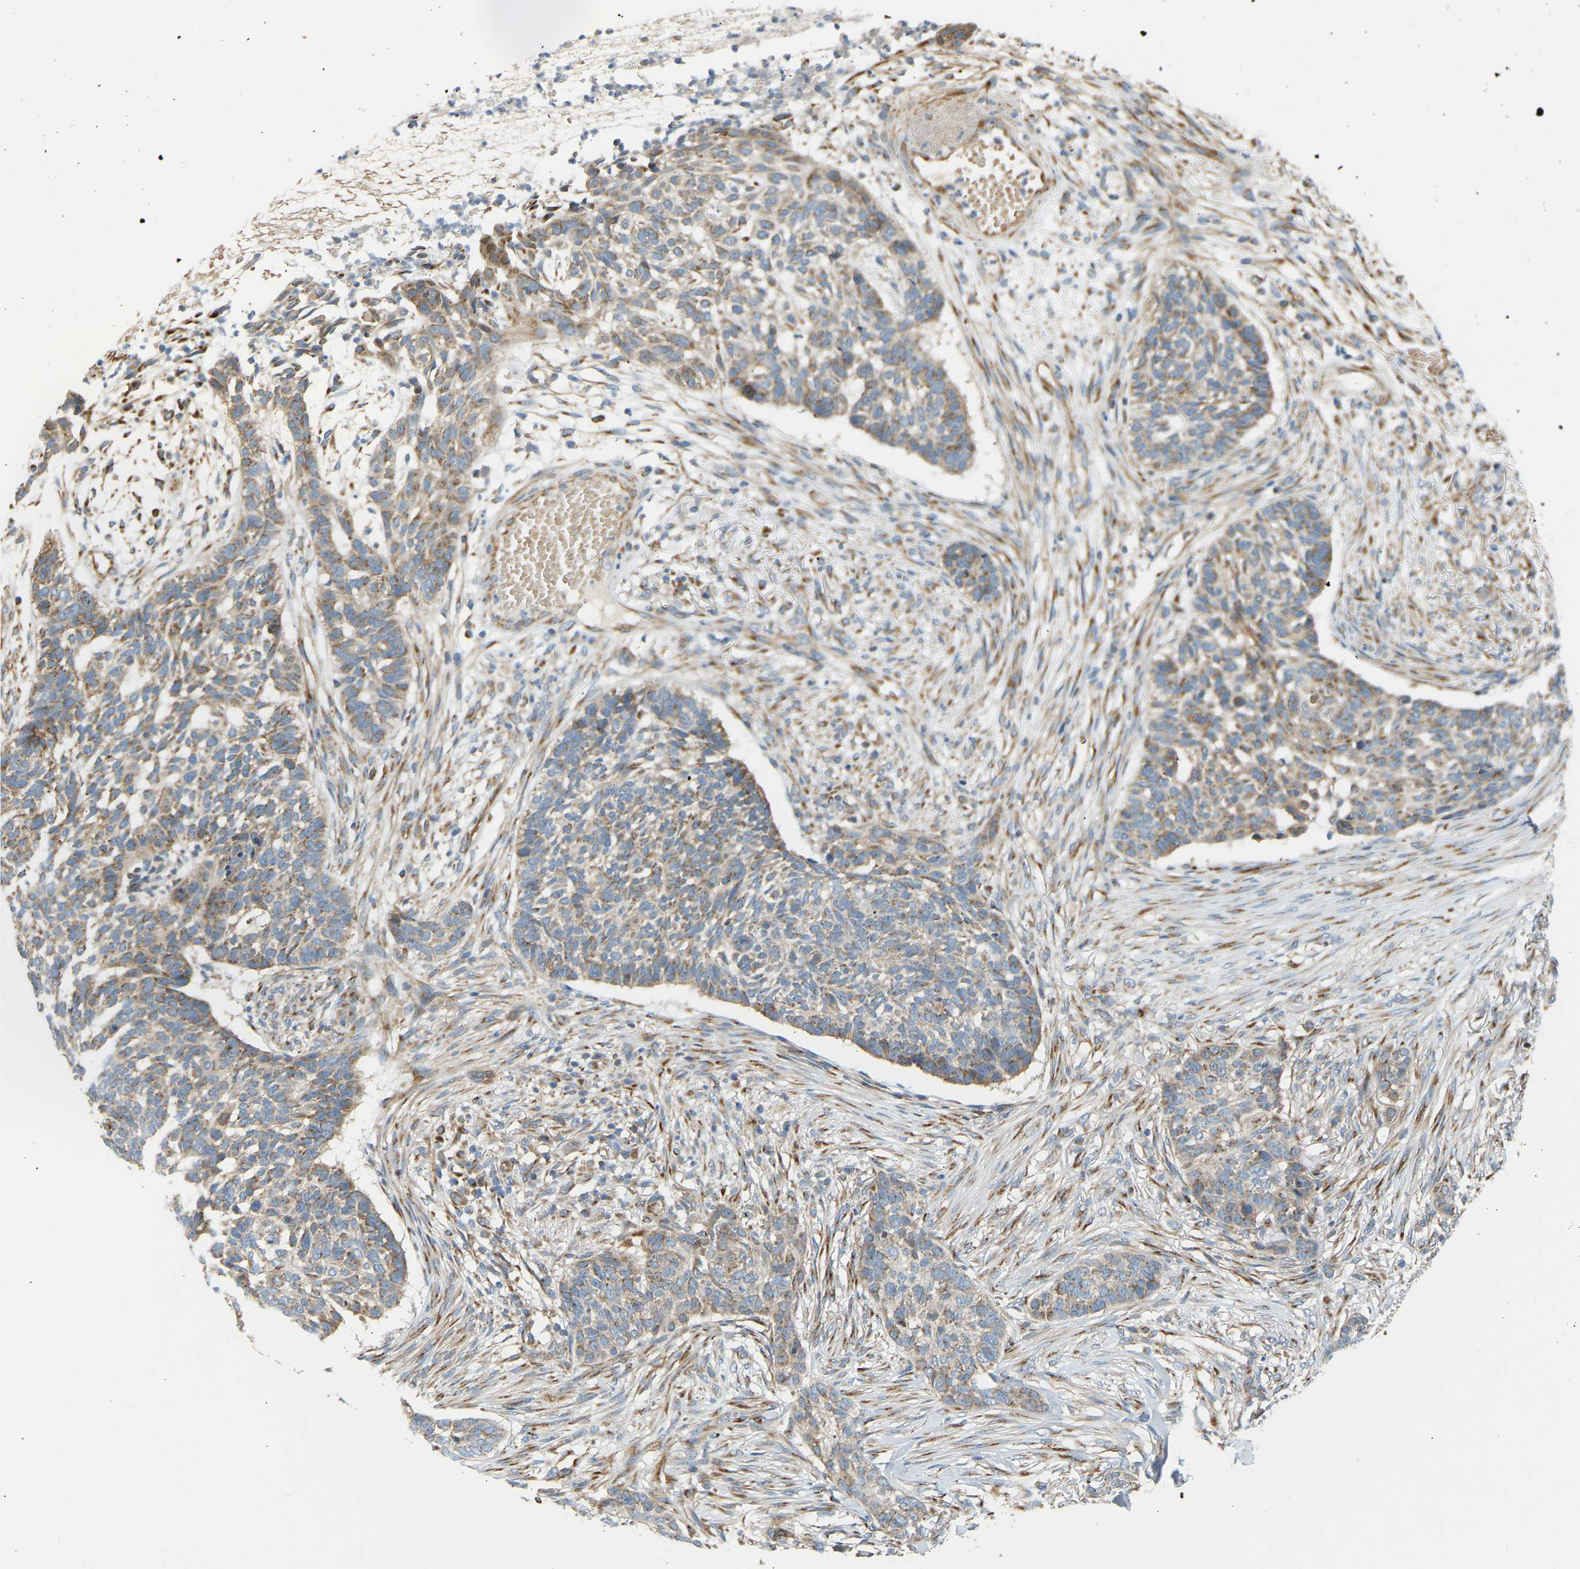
{"staining": {"intensity": "moderate", "quantity": ">75%", "location": "cytoplasmic/membranous"}, "tissue": "skin cancer", "cell_type": "Tumor cells", "image_type": "cancer", "snomed": [{"axis": "morphology", "description": "Basal cell carcinoma"}, {"axis": "topography", "description": "Skin"}], "caption": "Immunohistochemistry (DAB) staining of skin cancer (basal cell carcinoma) shows moderate cytoplasmic/membranous protein staining in approximately >75% of tumor cells.", "gene": "YIPF2", "patient": {"sex": "male", "age": 85}}